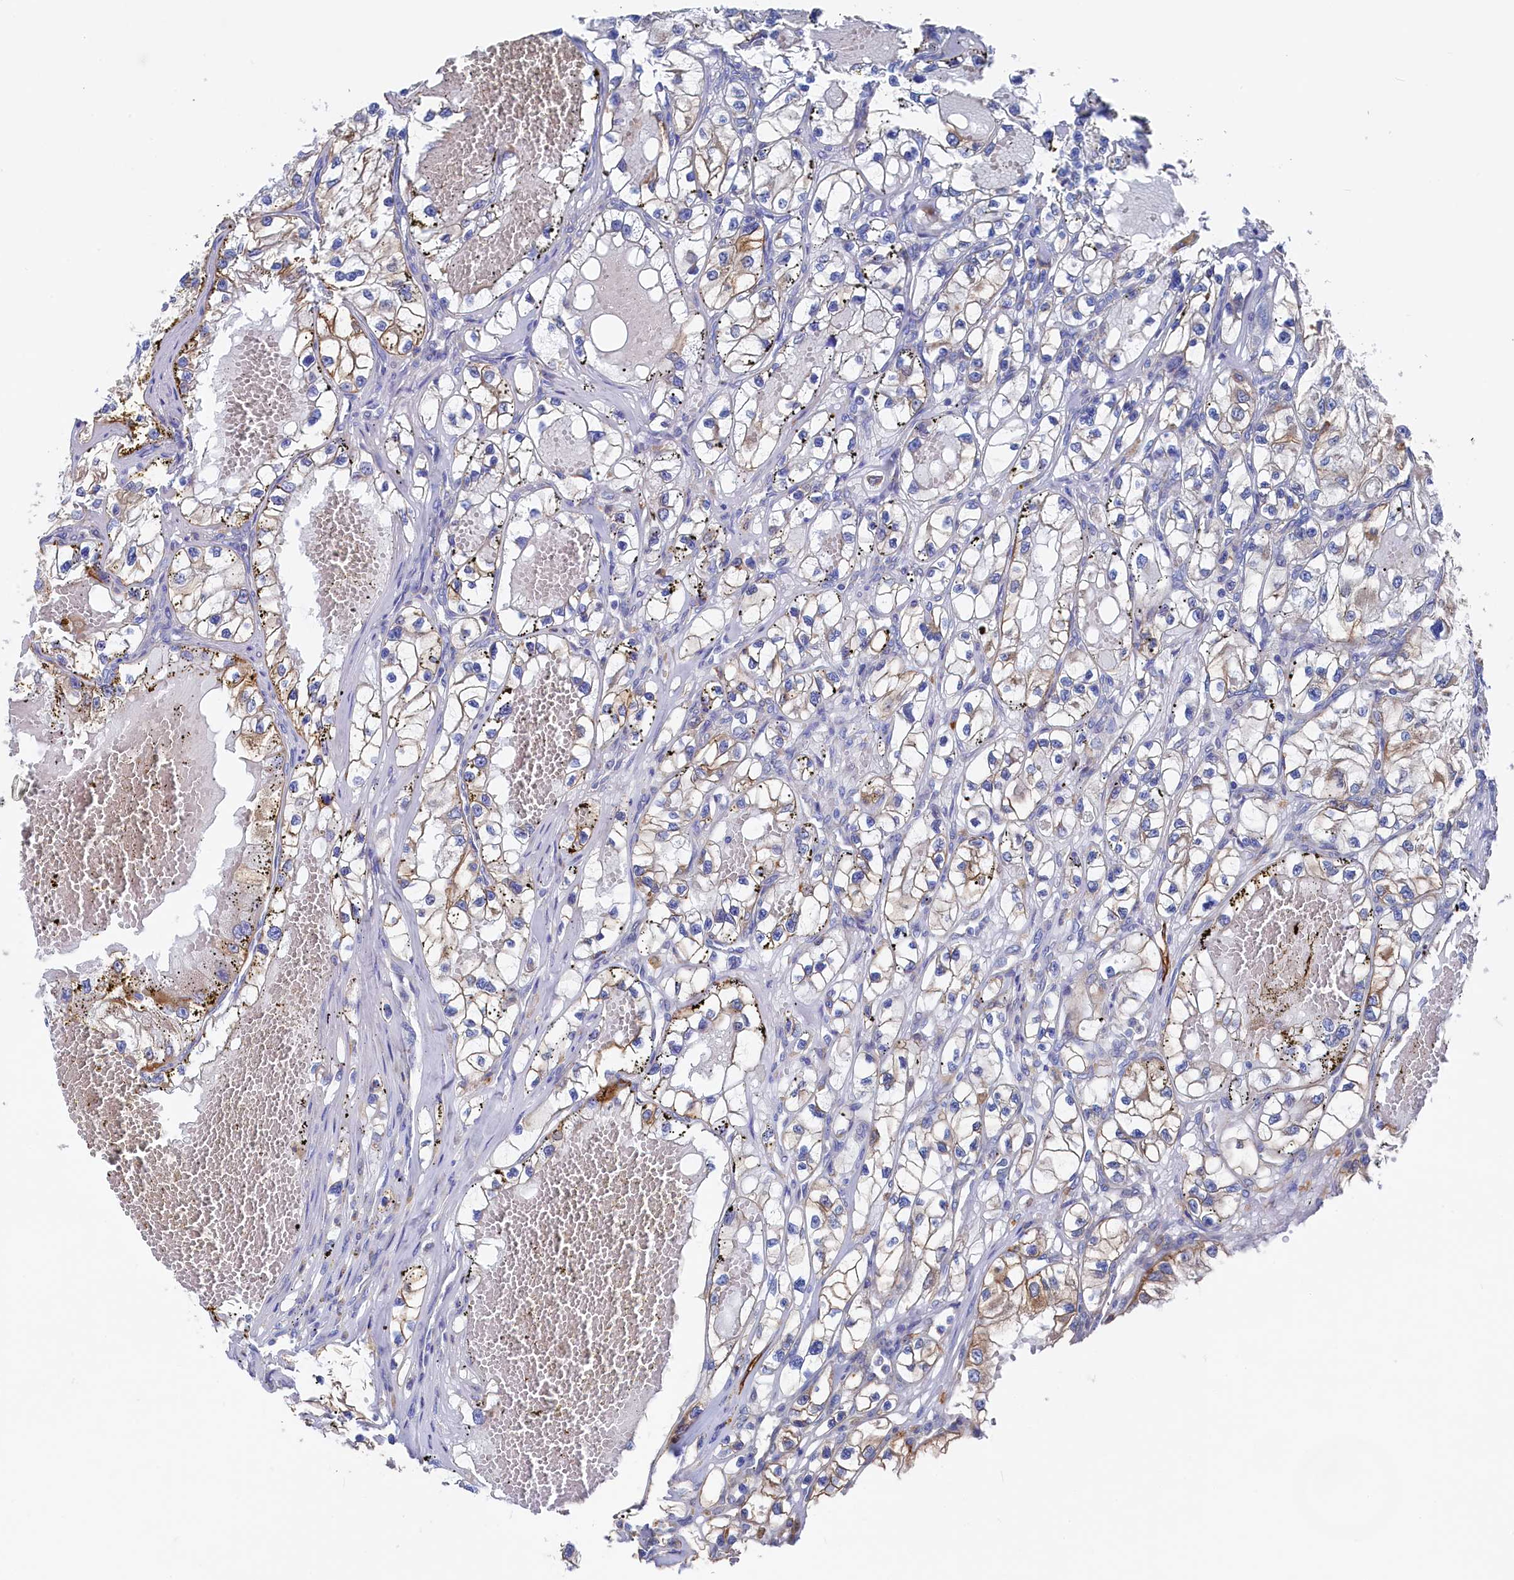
{"staining": {"intensity": "moderate", "quantity": "<25%", "location": "cytoplasmic/membranous"}, "tissue": "renal cancer", "cell_type": "Tumor cells", "image_type": "cancer", "snomed": [{"axis": "morphology", "description": "Adenocarcinoma, NOS"}, {"axis": "topography", "description": "Kidney"}], "caption": "Renal adenocarcinoma stained for a protein displays moderate cytoplasmic/membranous positivity in tumor cells. (Brightfield microscopy of DAB IHC at high magnification).", "gene": "C12orf73", "patient": {"sex": "female", "age": 57}}